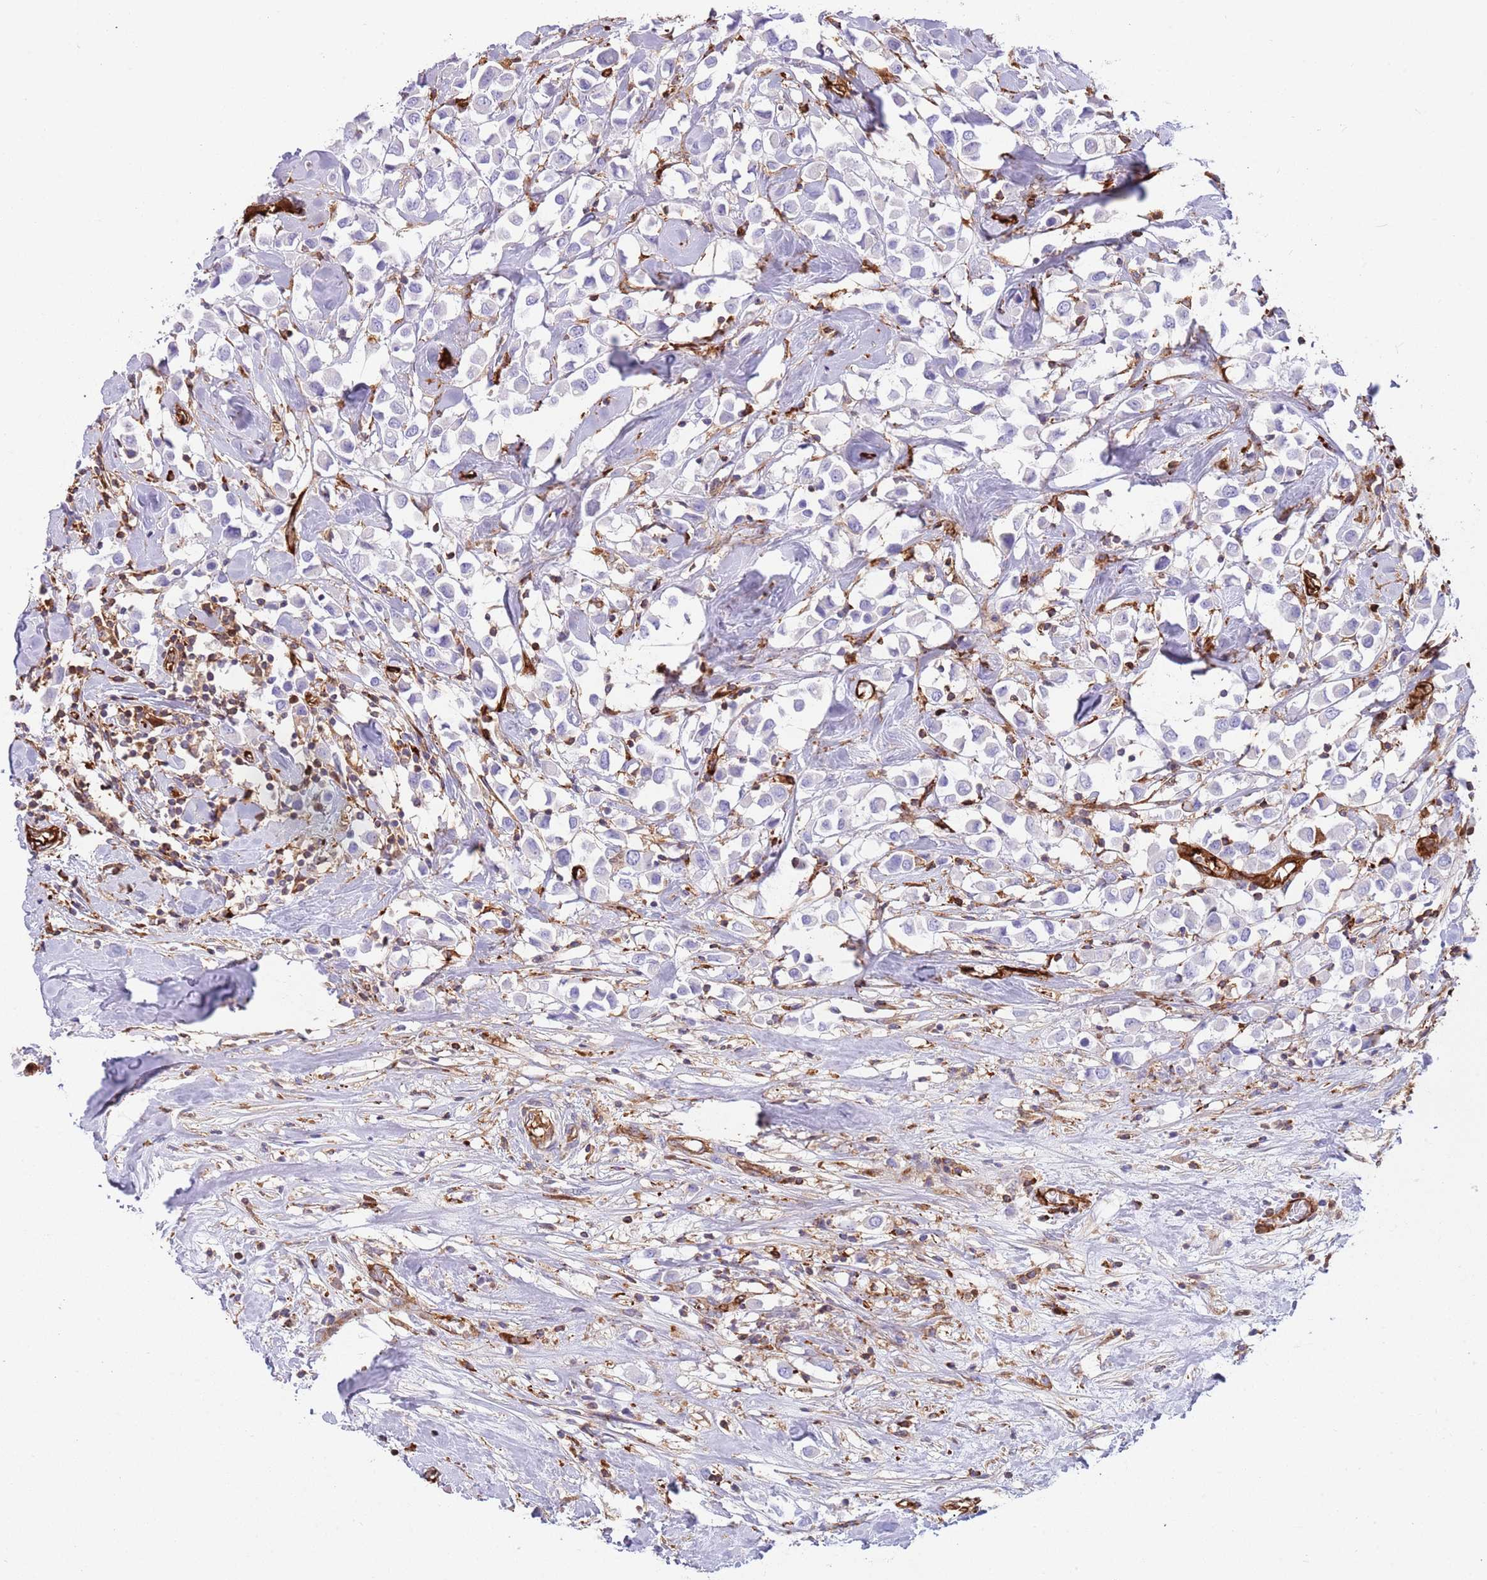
{"staining": {"intensity": "negative", "quantity": "none", "location": "none"}, "tissue": "breast cancer", "cell_type": "Tumor cells", "image_type": "cancer", "snomed": [{"axis": "morphology", "description": "Duct carcinoma"}, {"axis": "topography", "description": "Breast"}], "caption": "Tumor cells are negative for brown protein staining in breast cancer (invasive ductal carcinoma).", "gene": "KBTBD7", "patient": {"sex": "female", "age": 61}}